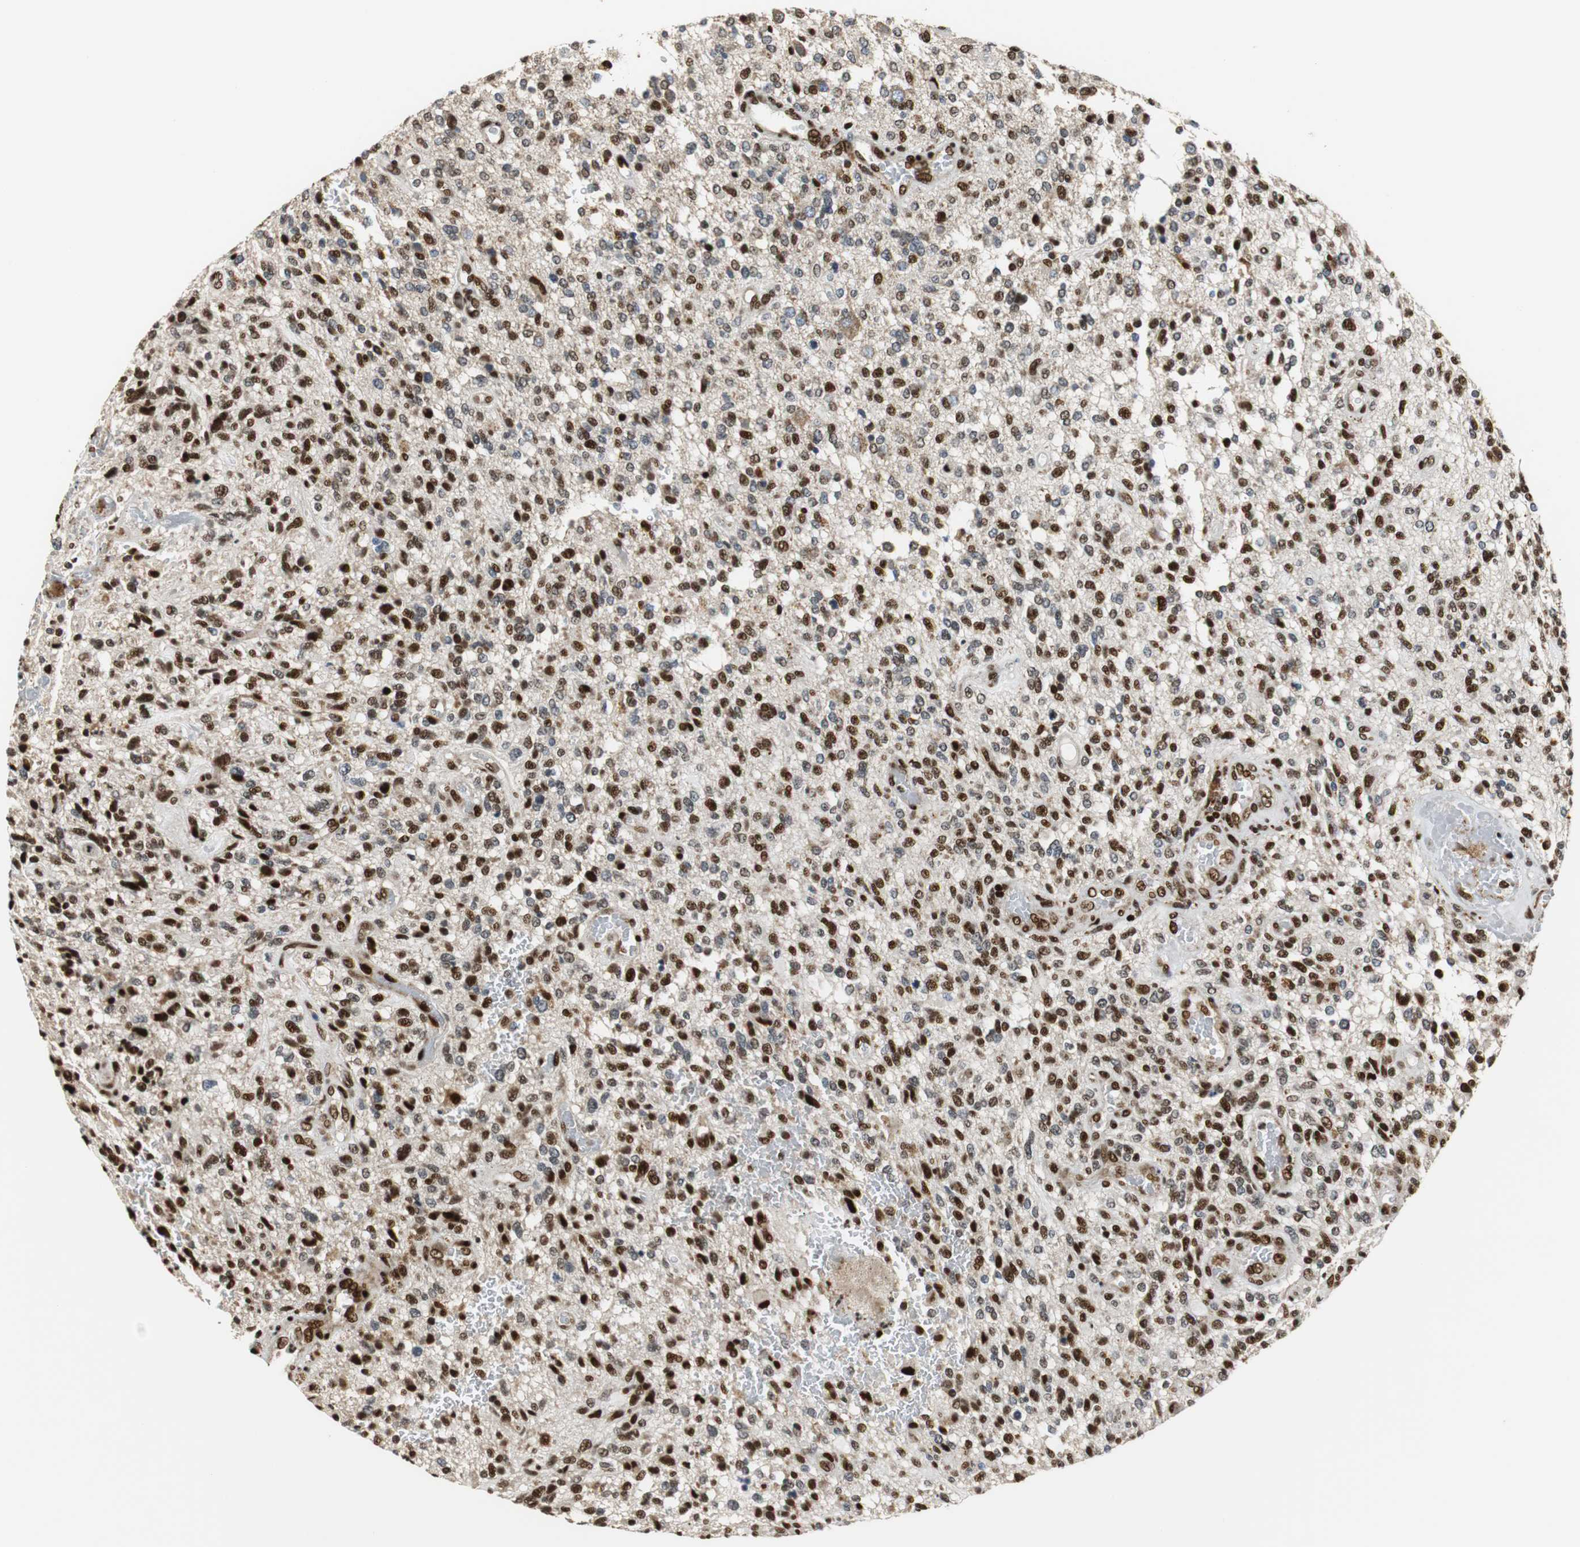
{"staining": {"intensity": "strong", "quantity": ">75%", "location": "nuclear"}, "tissue": "glioma", "cell_type": "Tumor cells", "image_type": "cancer", "snomed": [{"axis": "morphology", "description": "Normal tissue, NOS"}, {"axis": "morphology", "description": "Glioma, malignant, High grade"}, {"axis": "topography", "description": "Cerebral cortex"}], "caption": "The photomicrograph reveals staining of glioma, revealing strong nuclear protein staining (brown color) within tumor cells.", "gene": "HDAC1", "patient": {"sex": "male", "age": 75}}